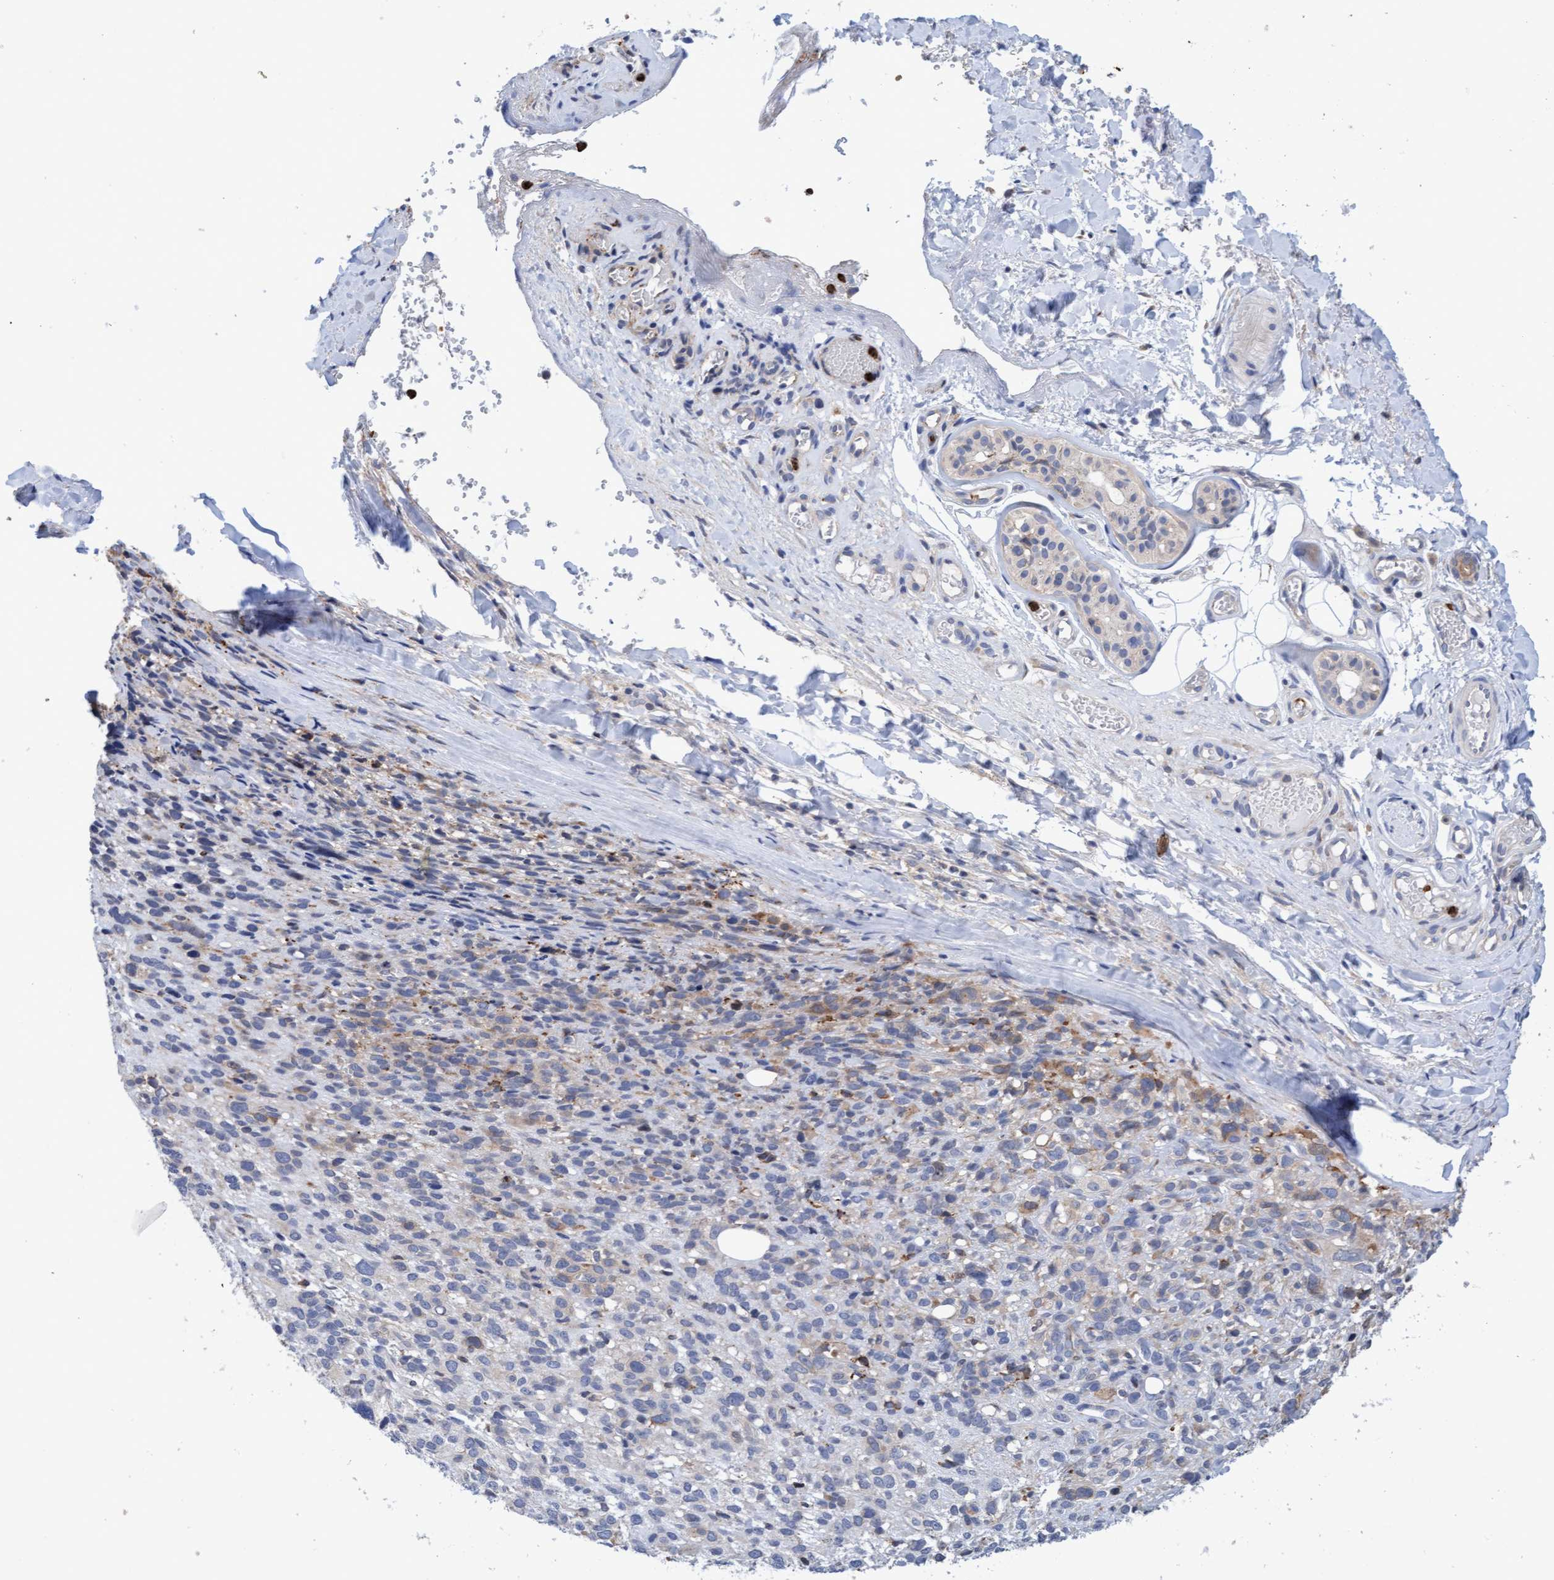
{"staining": {"intensity": "weak", "quantity": "<25%", "location": "cytoplasmic/membranous"}, "tissue": "melanoma", "cell_type": "Tumor cells", "image_type": "cancer", "snomed": [{"axis": "morphology", "description": "Malignant melanoma, NOS"}, {"axis": "topography", "description": "Skin"}], "caption": "This is an IHC image of human malignant melanoma. There is no expression in tumor cells.", "gene": "MMP8", "patient": {"sex": "female", "age": 55}}